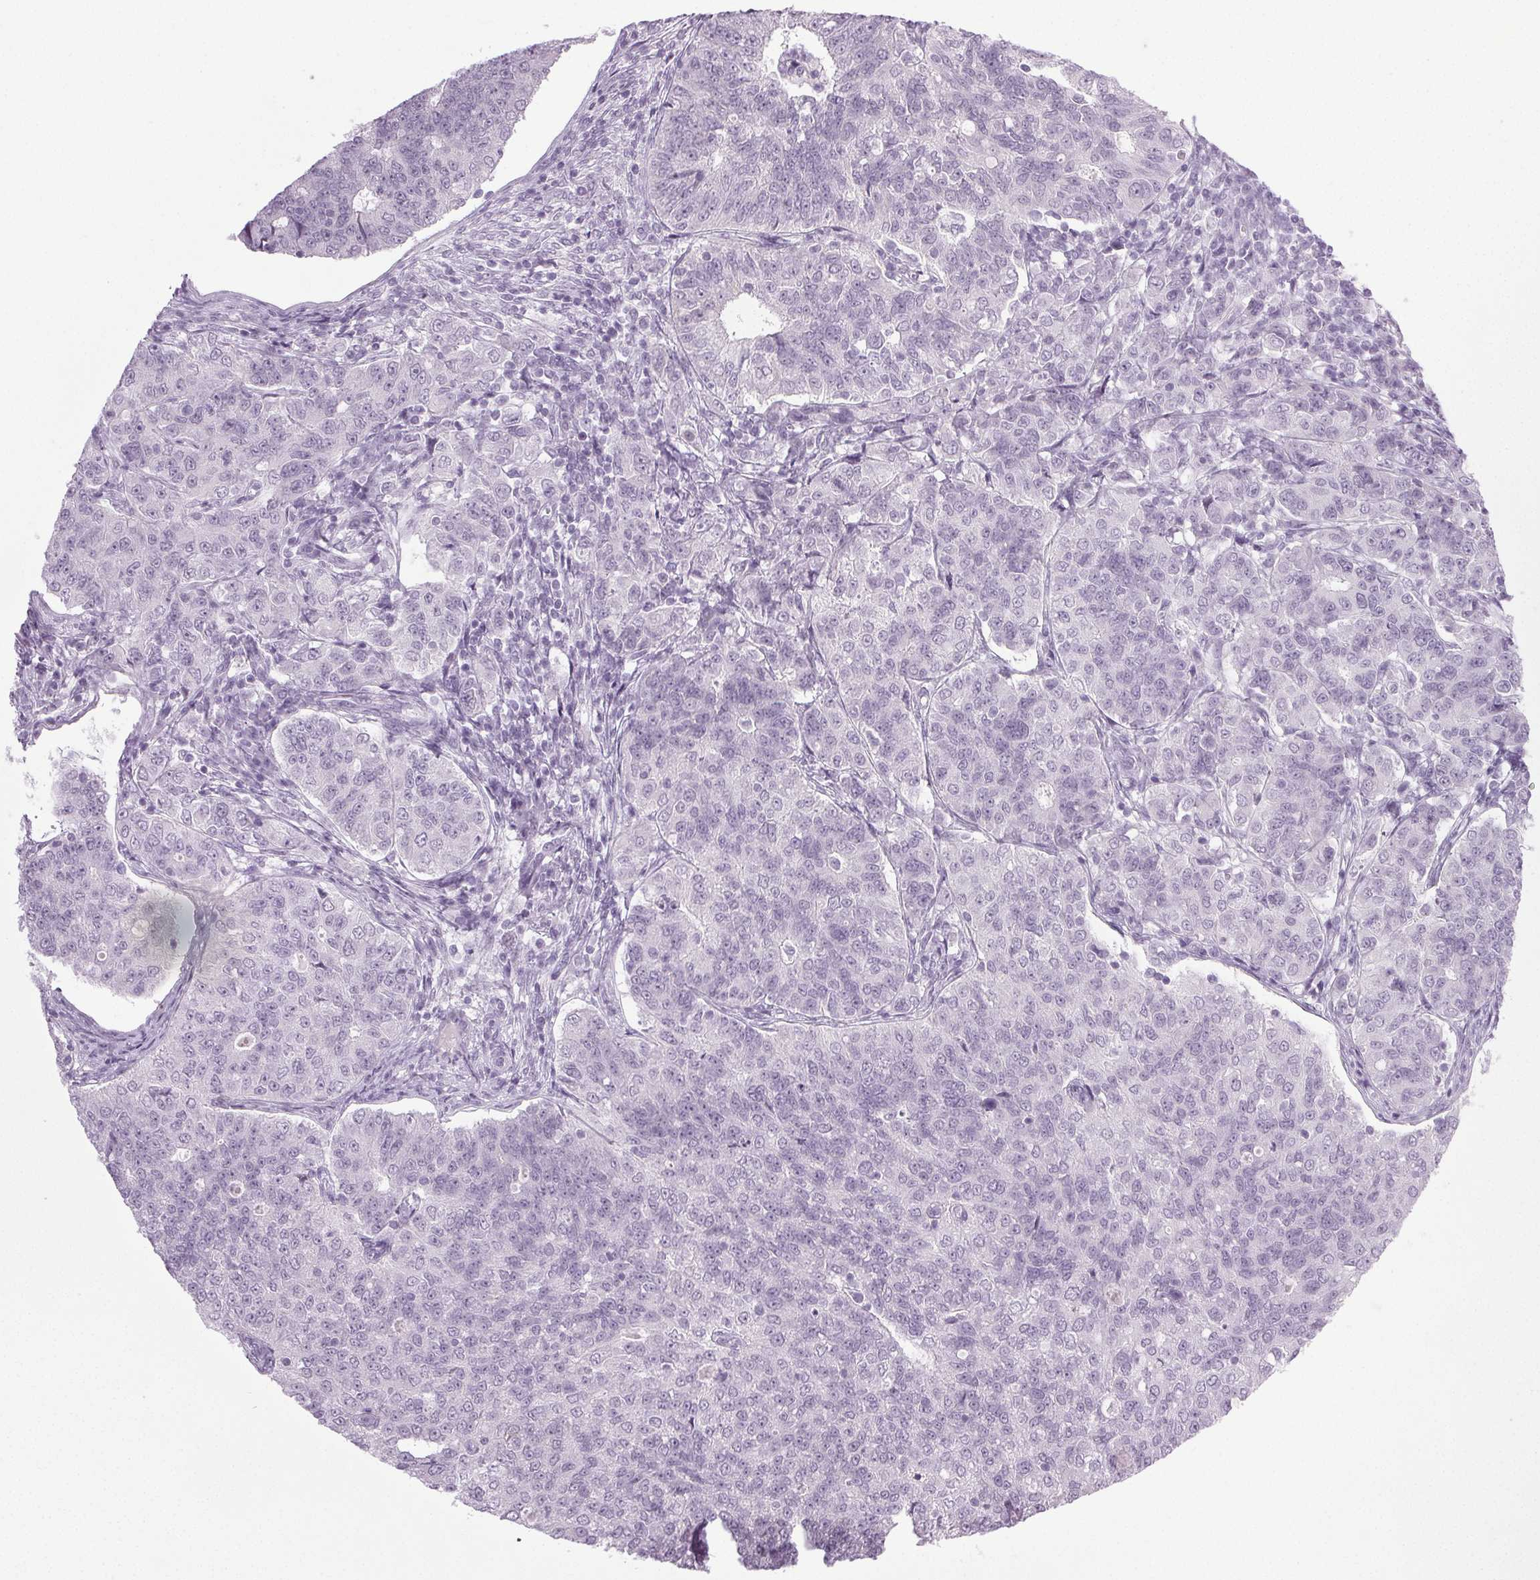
{"staining": {"intensity": "negative", "quantity": "none", "location": "none"}, "tissue": "endometrial cancer", "cell_type": "Tumor cells", "image_type": "cancer", "snomed": [{"axis": "morphology", "description": "Adenocarcinoma, NOS"}, {"axis": "topography", "description": "Endometrium"}], "caption": "This histopathology image is of endometrial cancer (adenocarcinoma) stained with IHC to label a protein in brown with the nuclei are counter-stained blue. There is no expression in tumor cells. The staining is performed using DAB brown chromogen with nuclei counter-stained in using hematoxylin.", "gene": "IGF2BP1", "patient": {"sex": "female", "age": 43}}